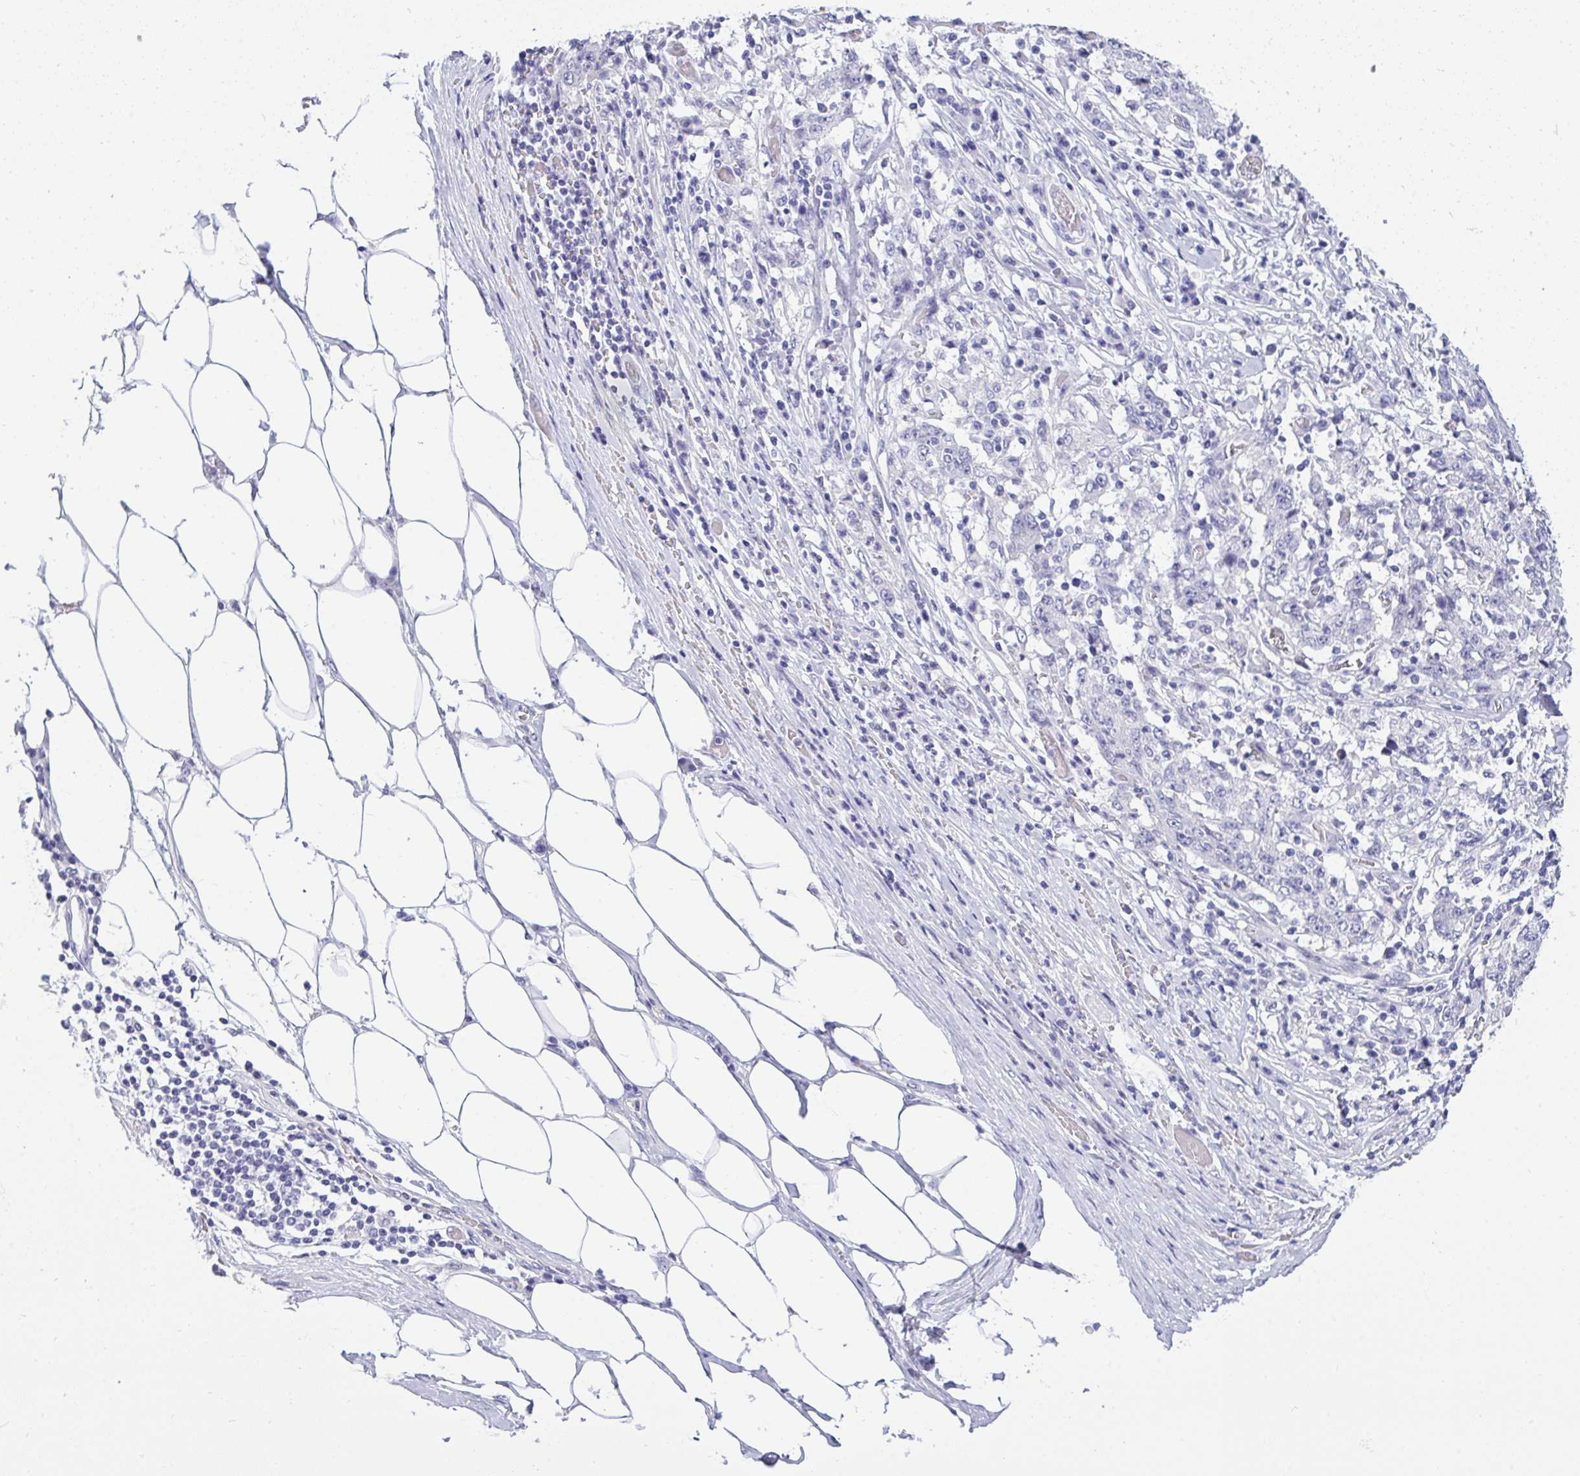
{"staining": {"intensity": "negative", "quantity": "none", "location": "none"}, "tissue": "stomach cancer", "cell_type": "Tumor cells", "image_type": "cancer", "snomed": [{"axis": "morphology", "description": "Adenocarcinoma, NOS"}, {"axis": "topography", "description": "Stomach"}], "caption": "DAB immunohistochemical staining of stomach cancer (adenocarcinoma) displays no significant positivity in tumor cells. (DAB (3,3'-diaminobenzidine) immunohistochemistry visualized using brightfield microscopy, high magnification).", "gene": "VGLL3", "patient": {"sex": "male", "age": 59}}